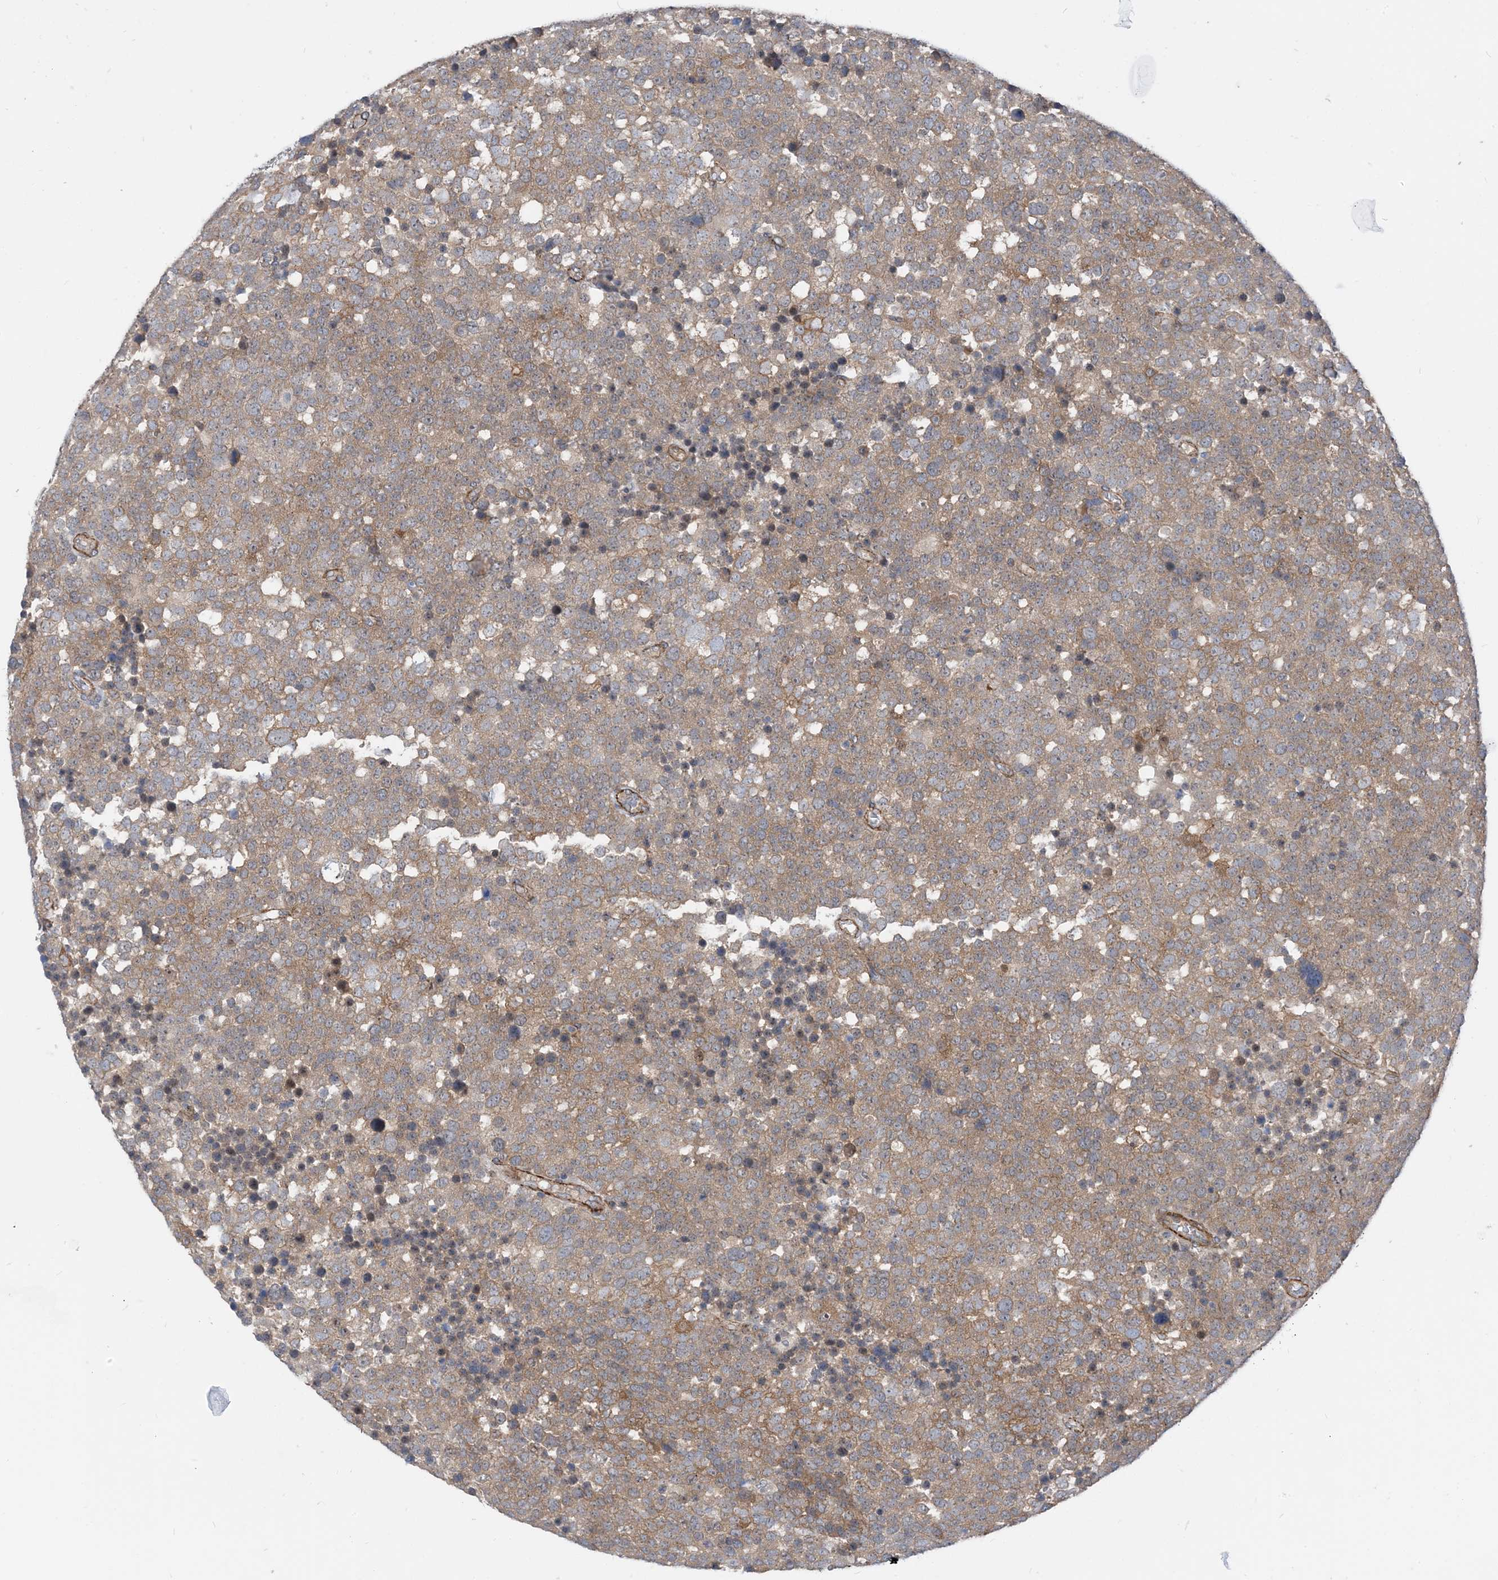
{"staining": {"intensity": "moderate", "quantity": "25%-75%", "location": "cytoplasmic/membranous"}, "tissue": "testis cancer", "cell_type": "Tumor cells", "image_type": "cancer", "snomed": [{"axis": "morphology", "description": "Seminoma, NOS"}, {"axis": "topography", "description": "Testis"}], "caption": "Moderate cytoplasmic/membranous expression for a protein is appreciated in about 25%-75% of tumor cells of testis cancer (seminoma) using immunohistochemistry (IHC).", "gene": "PLEKHA3", "patient": {"sex": "male", "age": 71}}